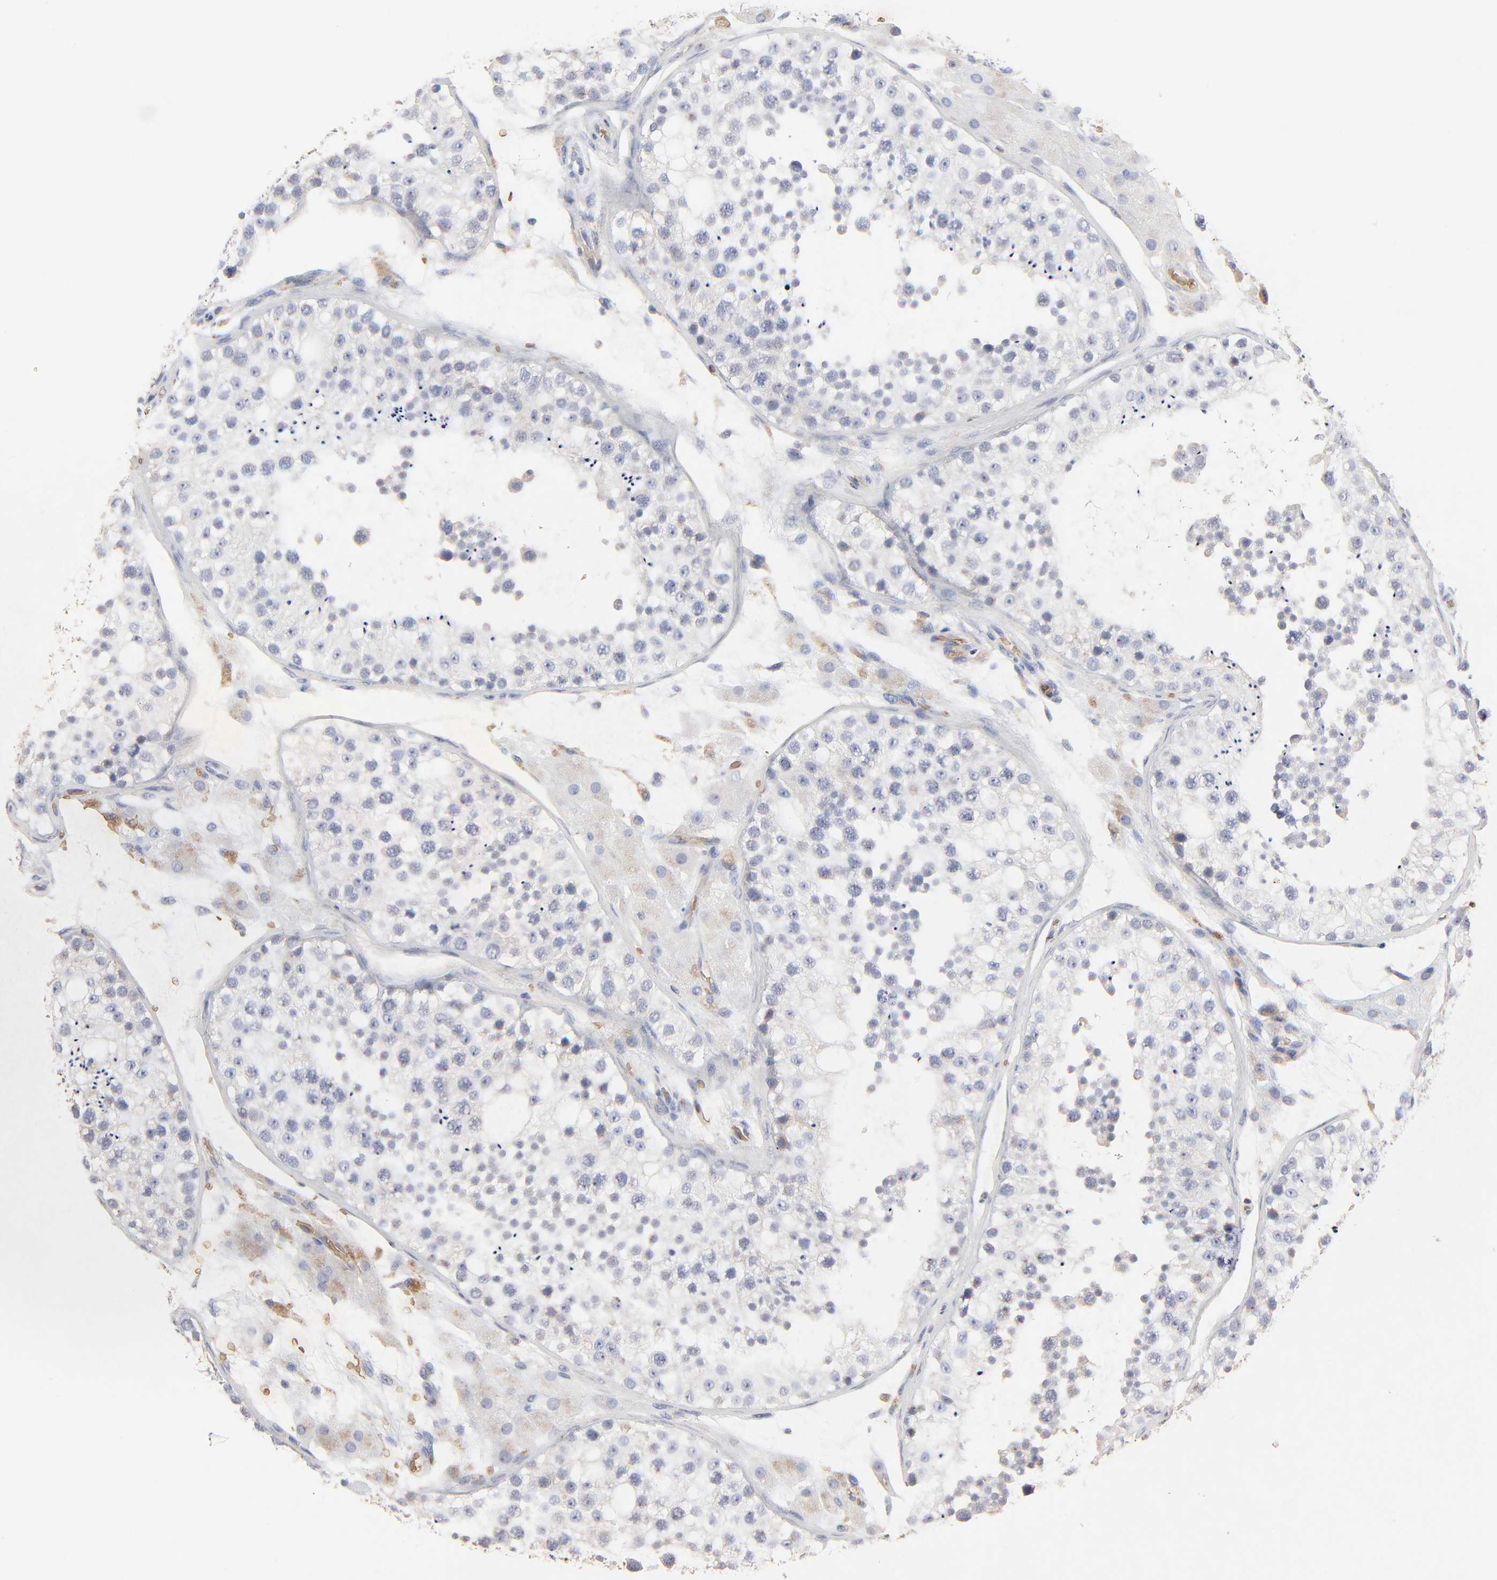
{"staining": {"intensity": "negative", "quantity": "none", "location": "none"}, "tissue": "testis", "cell_type": "Cells in seminiferous ducts", "image_type": "normal", "snomed": [{"axis": "morphology", "description": "Normal tissue, NOS"}, {"axis": "topography", "description": "Testis"}], "caption": "Cells in seminiferous ducts show no significant positivity in unremarkable testis. Brightfield microscopy of immunohistochemistry (IHC) stained with DAB (brown) and hematoxylin (blue), captured at high magnification.", "gene": "PAG1", "patient": {"sex": "male", "age": 26}}